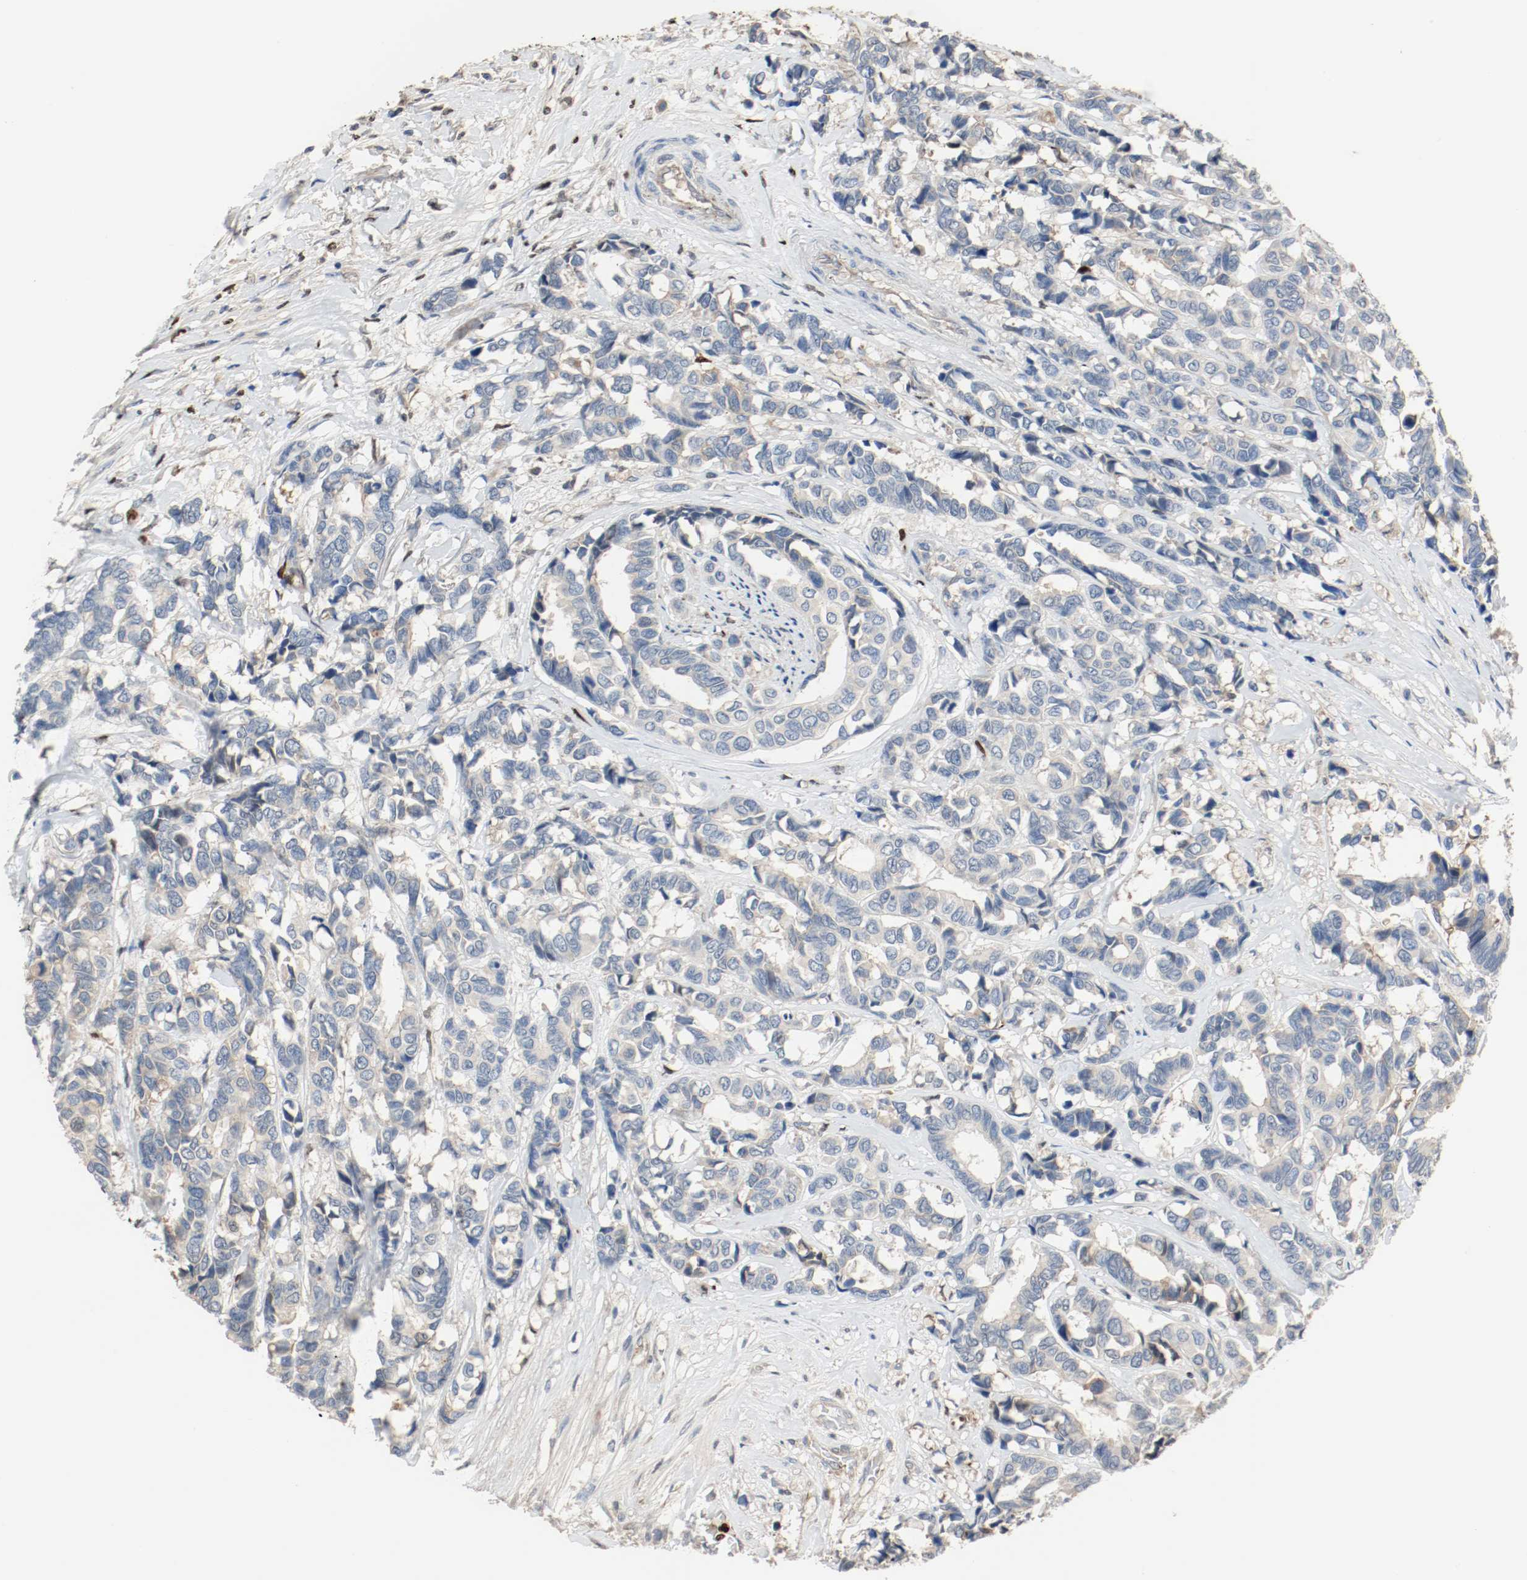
{"staining": {"intensity": "negative", "quantity": "none", "location": "none"}, "tissue": "breast cancer", "cell_type": "Tumor cells", "image_type": "cancer", "snomed": [{"axis": "morphology", "description": "Duct carcinoma"}, {"axis": "topography", "description": "Breast"}], "caption": "Breast cancer was stained to show a protein in brown. There is no significant staining in tumor cells.", "gene": "BLK", "patient": {"sex": "female", "age": 87}}